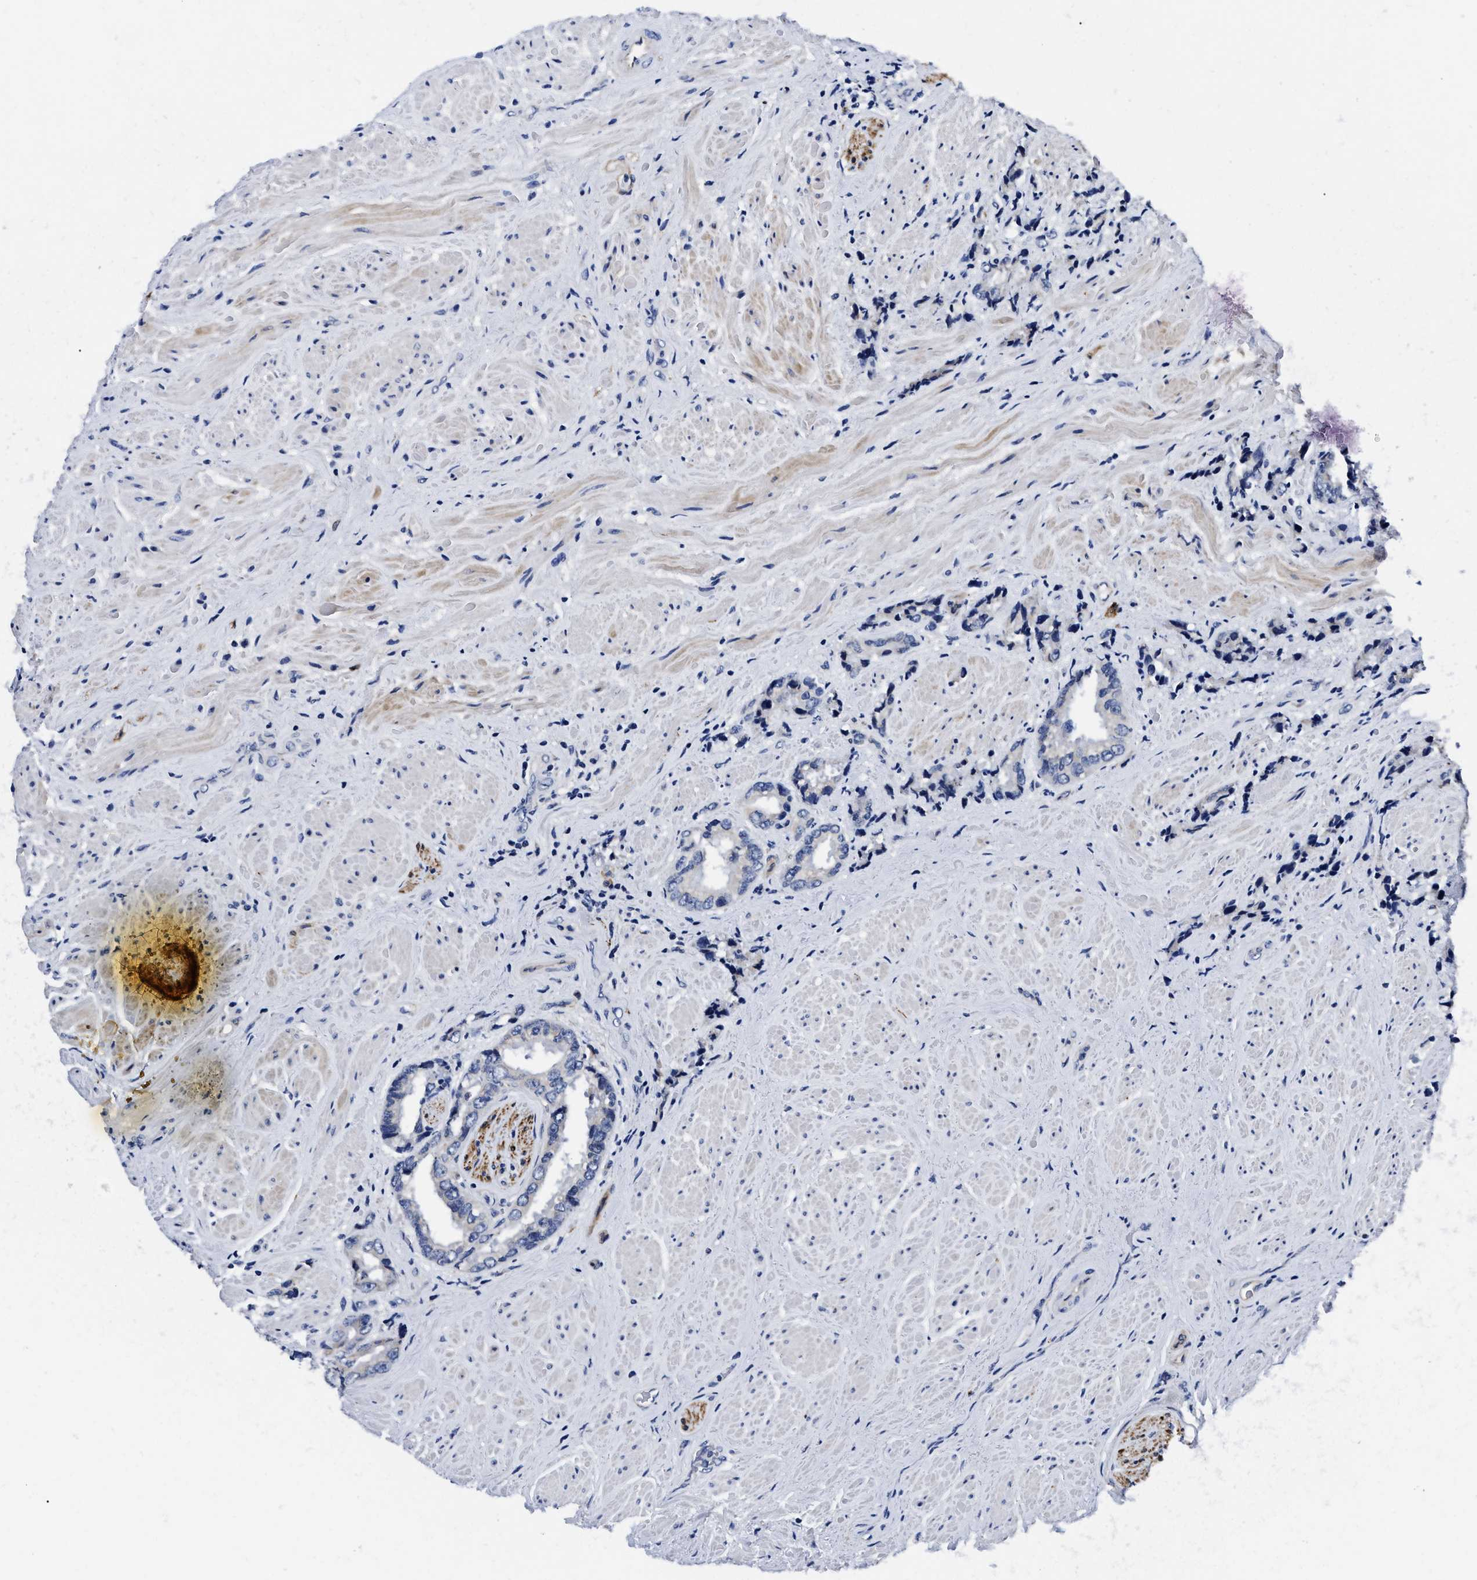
{"staining": {"intensity": "negative", "quantity": "none", "location": "none"}, "tissue": "prostate cancer", "cell_type": "Tumor cells", "image_type": "cancer", "snomed": [{"axis": "morphology", "description": "Adenocarcinoma, High grade"}, {"axis": "topography", "description": "Prostate"}], "caption": "Protein analysis of prostate cancer displays no significant staining in tumor cells.", "gene": "SLC35F1", "patient": {"sex": "male", "age": 61}}